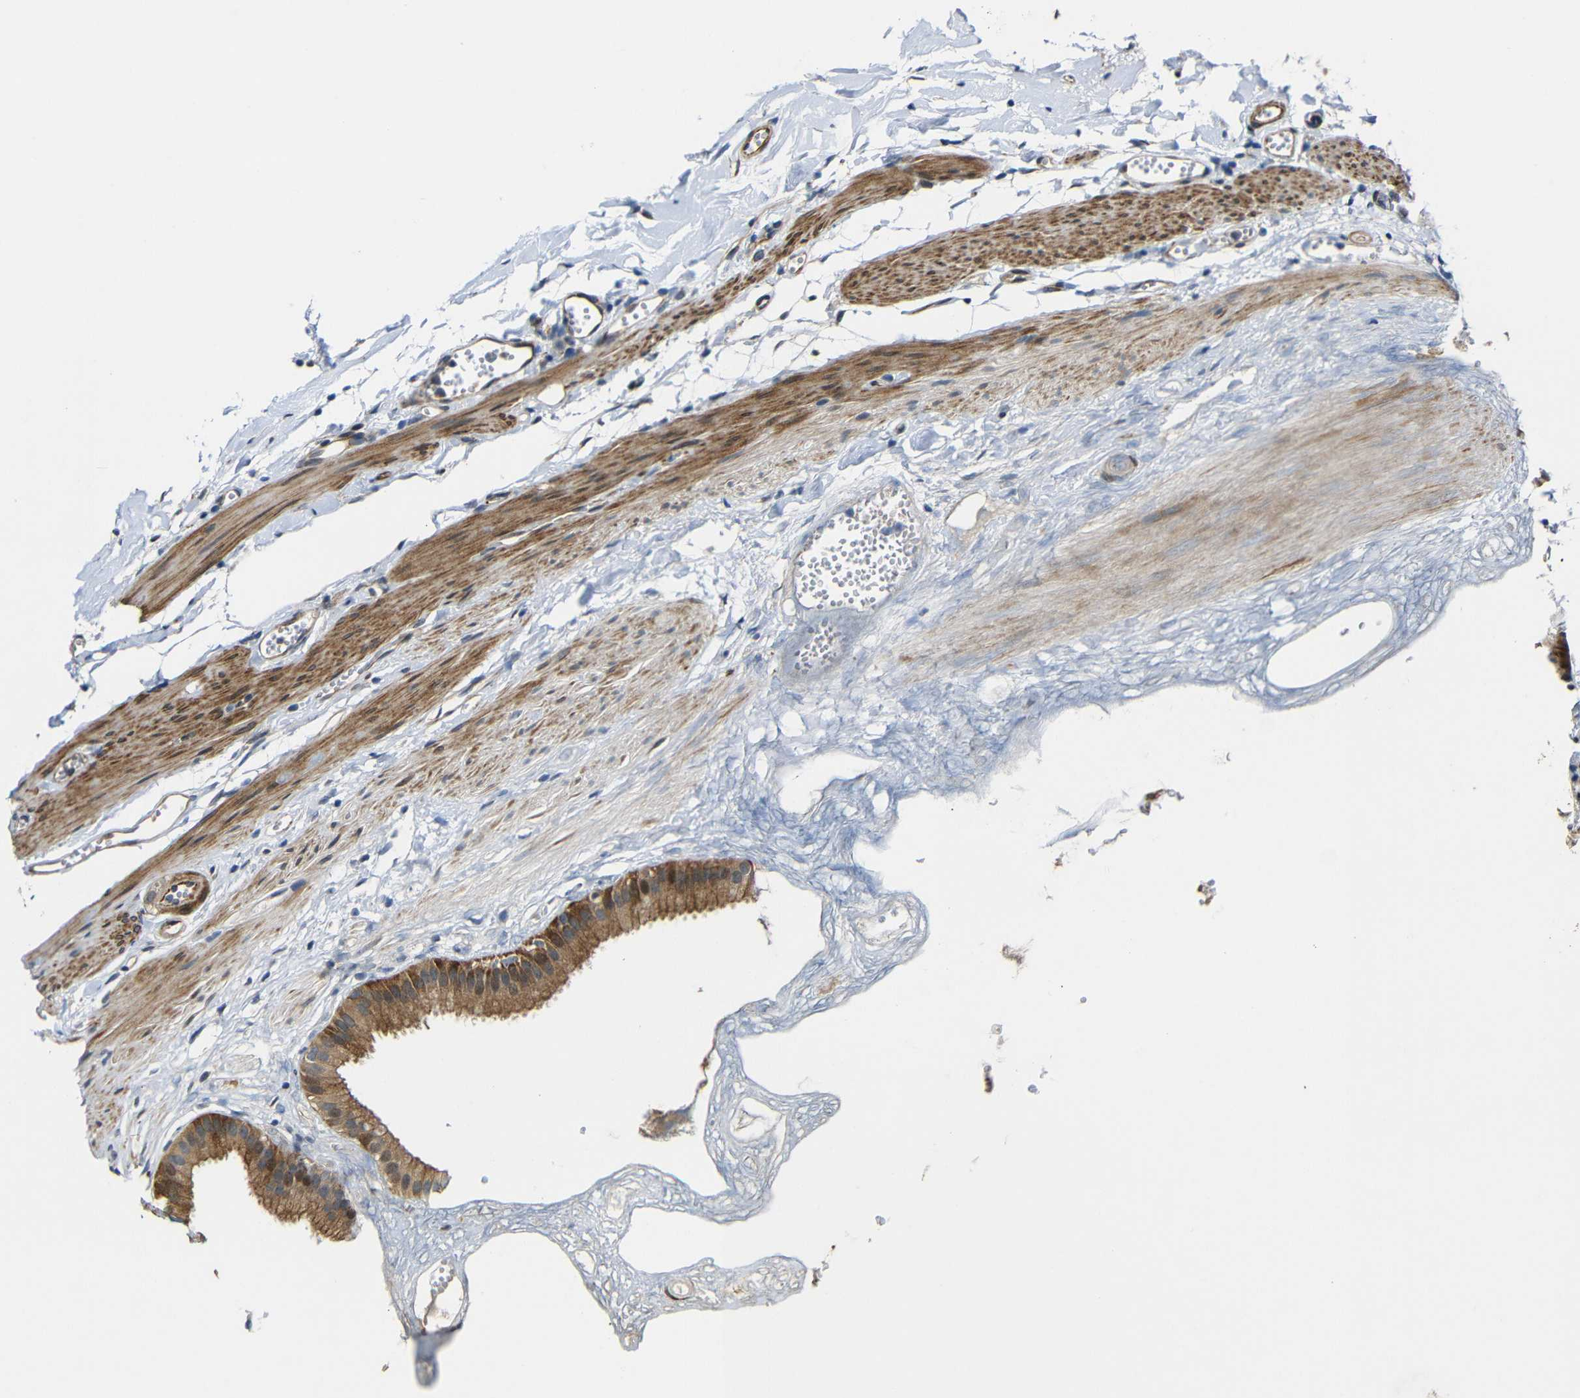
{"staining": {"intensity": "strong", "quantity": ">75%", "location": "cytoplasmic/membranous"}, "tissue": "gallbladder", "cell_type": "Glandular cells", "image_type": "normal", "snomed": [{"axis": "morphology", "description": "Normal tissue, NOS"}, {"axis": "topography", "description": "Gallbladder"}], "caption": "Protein expression by IHC shows strong cytoplasmic/membranous staining in approximately >75% of glandular cells in unremarkable gallbladder. The staining was performed using DAB to visualize the protein expression in brown, while the nuclei were stained in blue with hematoxylin (Magnification: 20x).", "gene": "P3H2", "patient": {"sex": "female", "age": 64}}